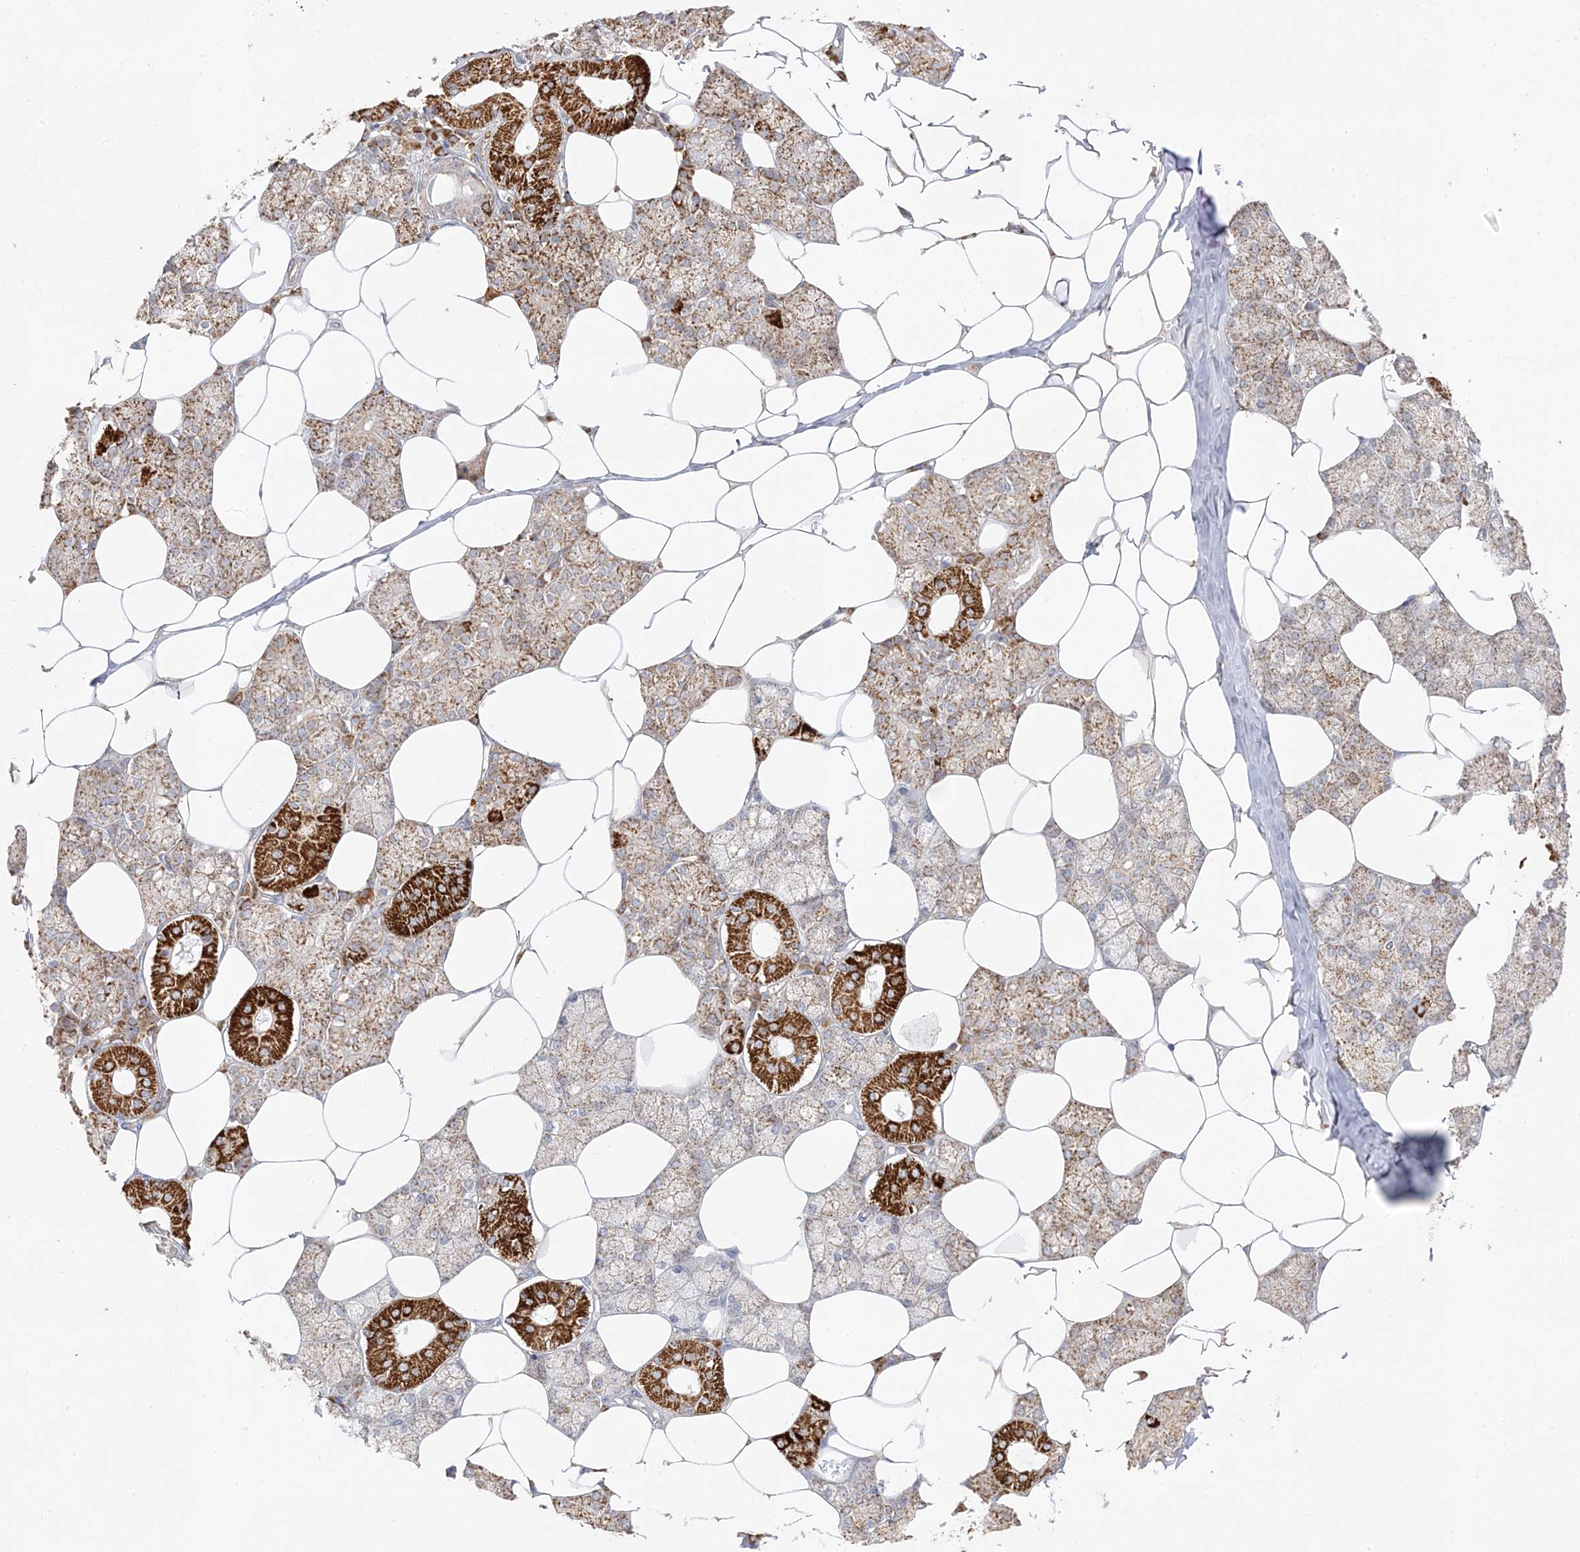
{"staining": {"intensity": "strong", "quantity": "<25%", "location": "cytoplasmic/membranous"}, "tissue": "salivary gland", "cell_type": "Glandular cells", "image_type": "normal", "snomed": [{"axis": "morphology", "description": "Normal tissue, NOS"}, {"axis": "topography", "description": "Salivary gland"}], "caption": "Unremarkable salivary gland shows strong cytoplasmic/membranous positivity in about <25% of glandular cells, visualized by immunohistochemistry. (DAB = brown stain, brightfield microscopy at high magnification).", "gene": "TRANK1", "patient": {"sex": "male", "age": 62}}